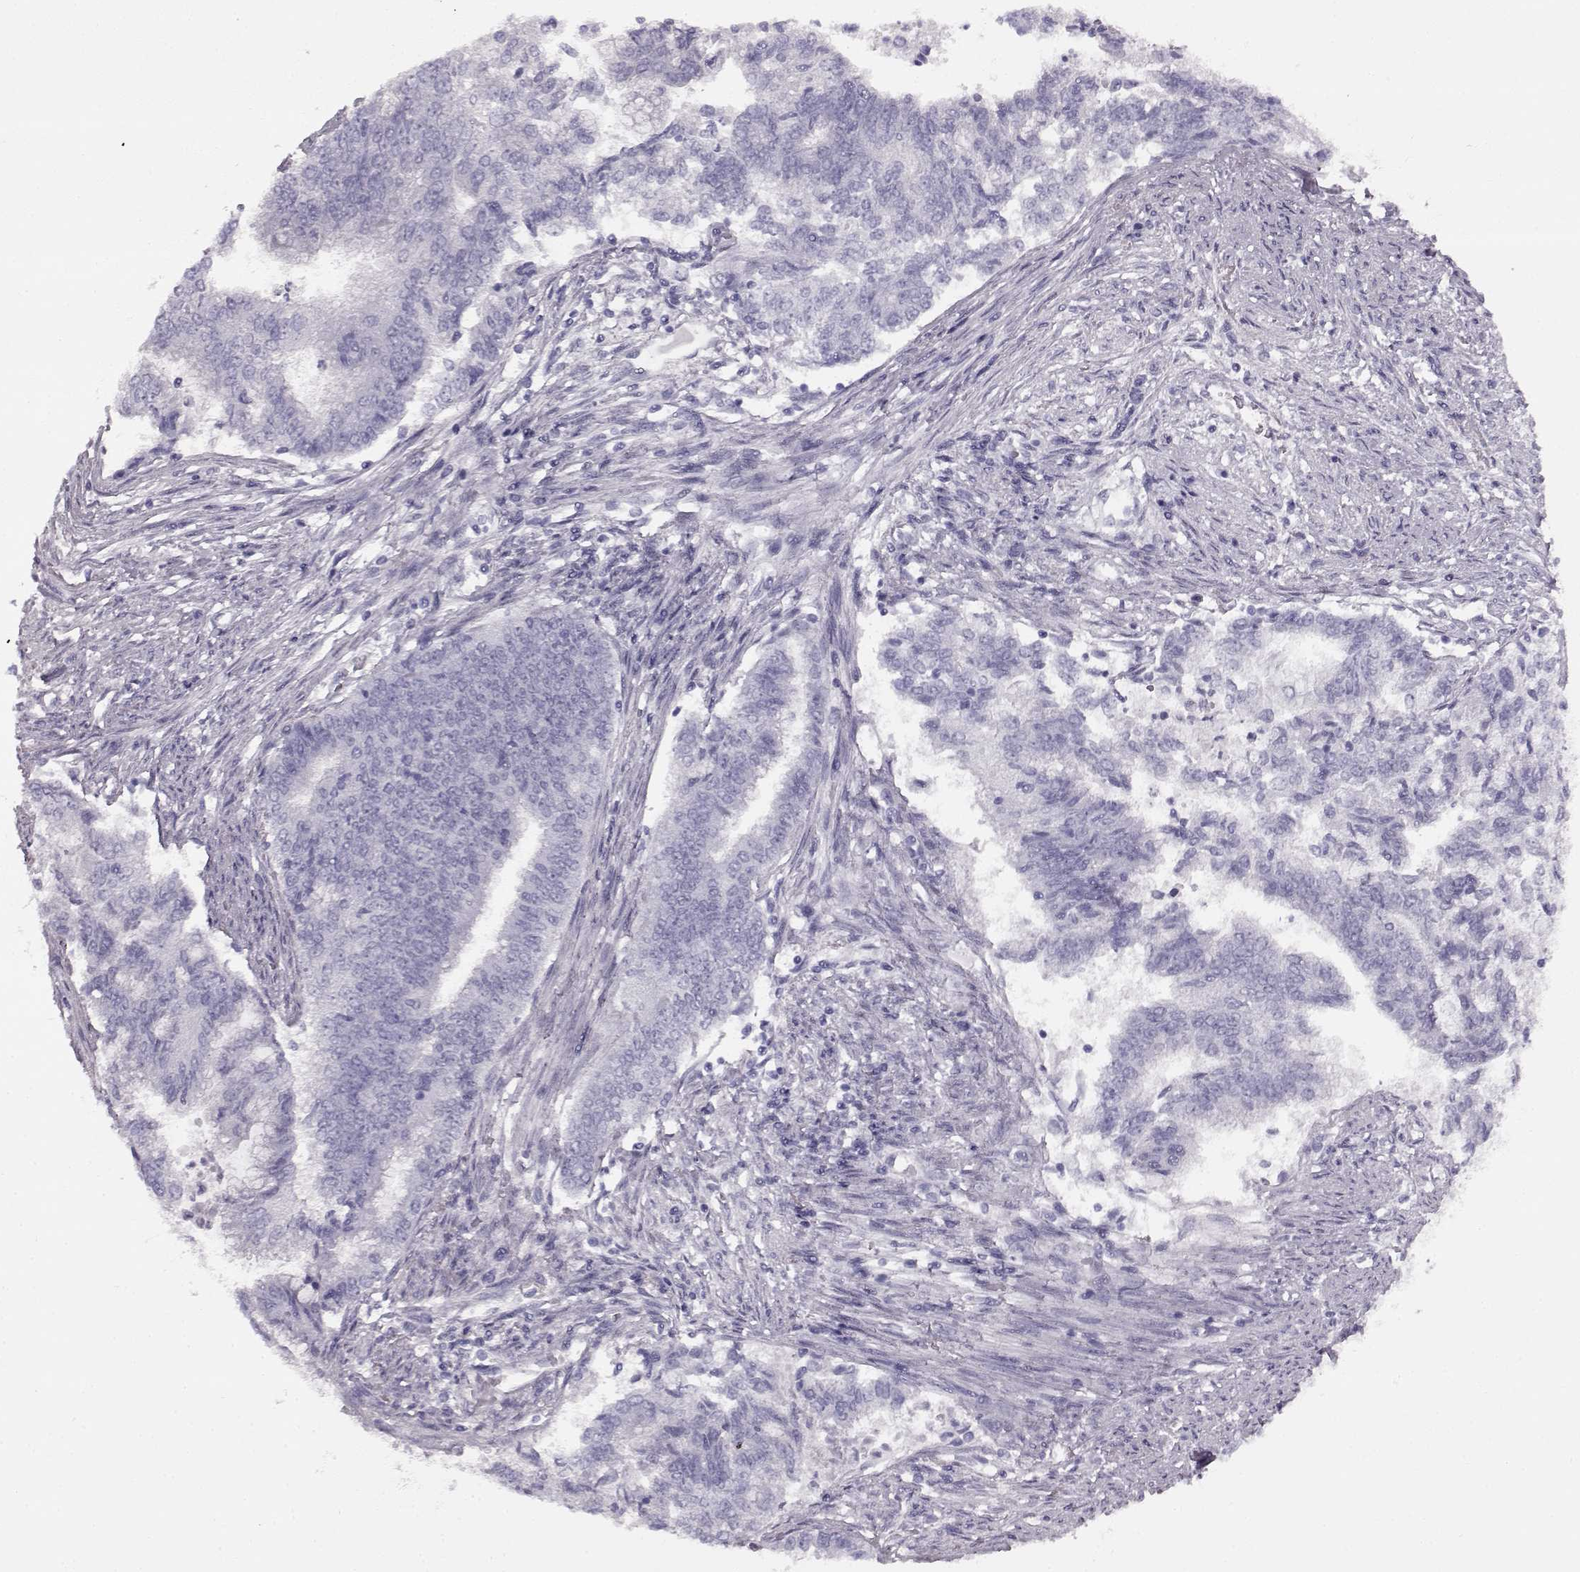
{"staining": {"intensity": "negative", "quantity": "none", "location": "none"}, "tissue": "endometrial cancer", "cell_type": "Tumor cells", "image_type": "cancer", "snomed": [{"axis": "morphology", "description": "Adenocarcinoma, NOS"}, {"axis": "topography", "description": "Endometrium"}], "caption": "Immunohistochemical staining of human endometrial cancer (adenocarcinoma) displays no significant positivity in tumor cells.", "gene": "PRPH2", "patient": {"sex": "female", "age": 65}}